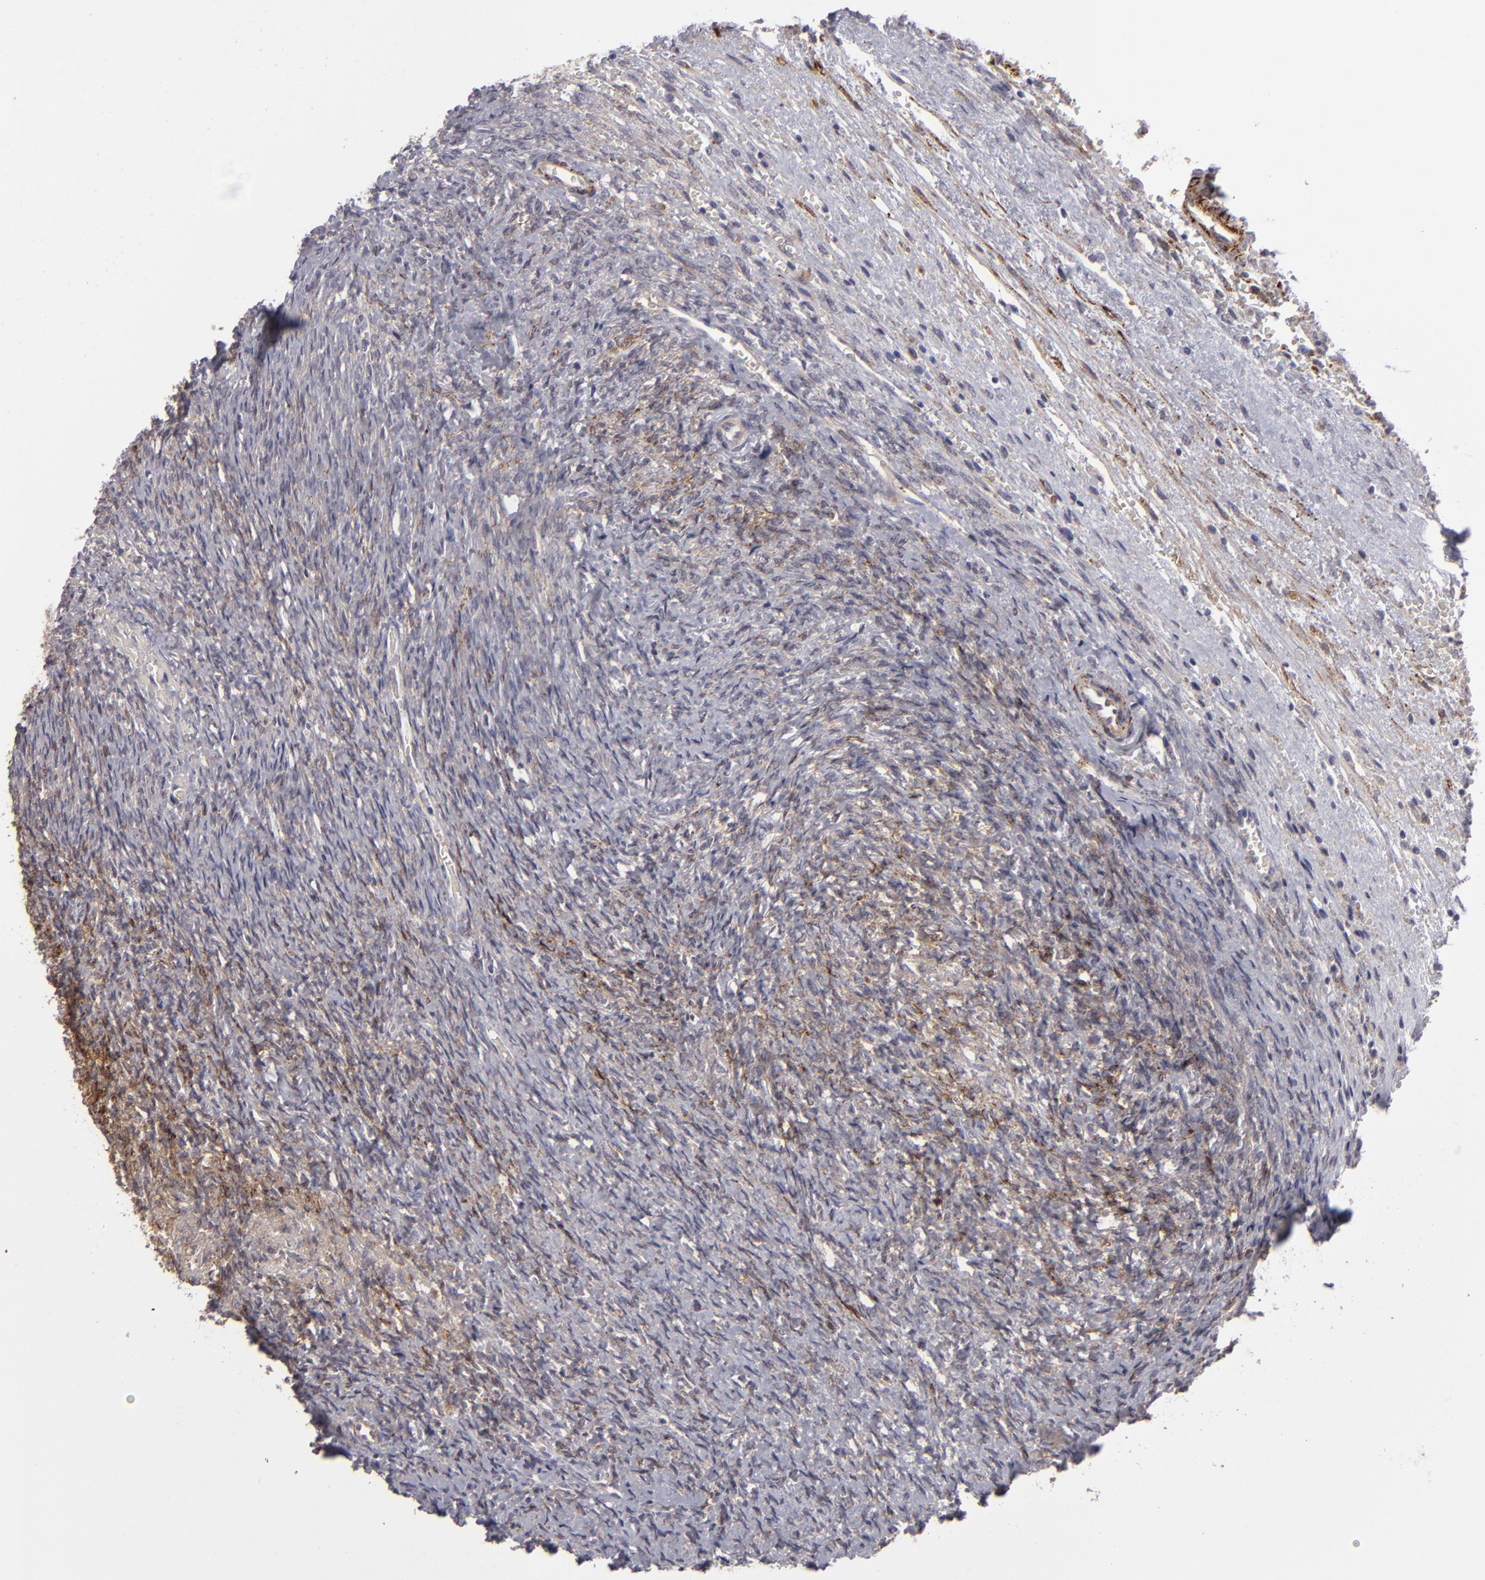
{"staining": {"intensity": "moderate", "quantity": "25%-75%", "location": "cytoplasmic/membranous"}, "tissue": "ovary", "cell_type": "Ovarian stroma cells", "image_type": "normal", "snomed": [{"axis": "morphology", "description": "Normal tissue, NOS"}, {"axis": "topography", "description": "Ovary"}], "caption": "Approximately 25%-75% of ovarian stroma cells in normal human ovary exhibit moderate cytoplasmic/membranous protein positivity as visualized by brown immunohistochemical staining.", "gene": "ALCAM", "patient": {"sex": "female", "age": 56}}